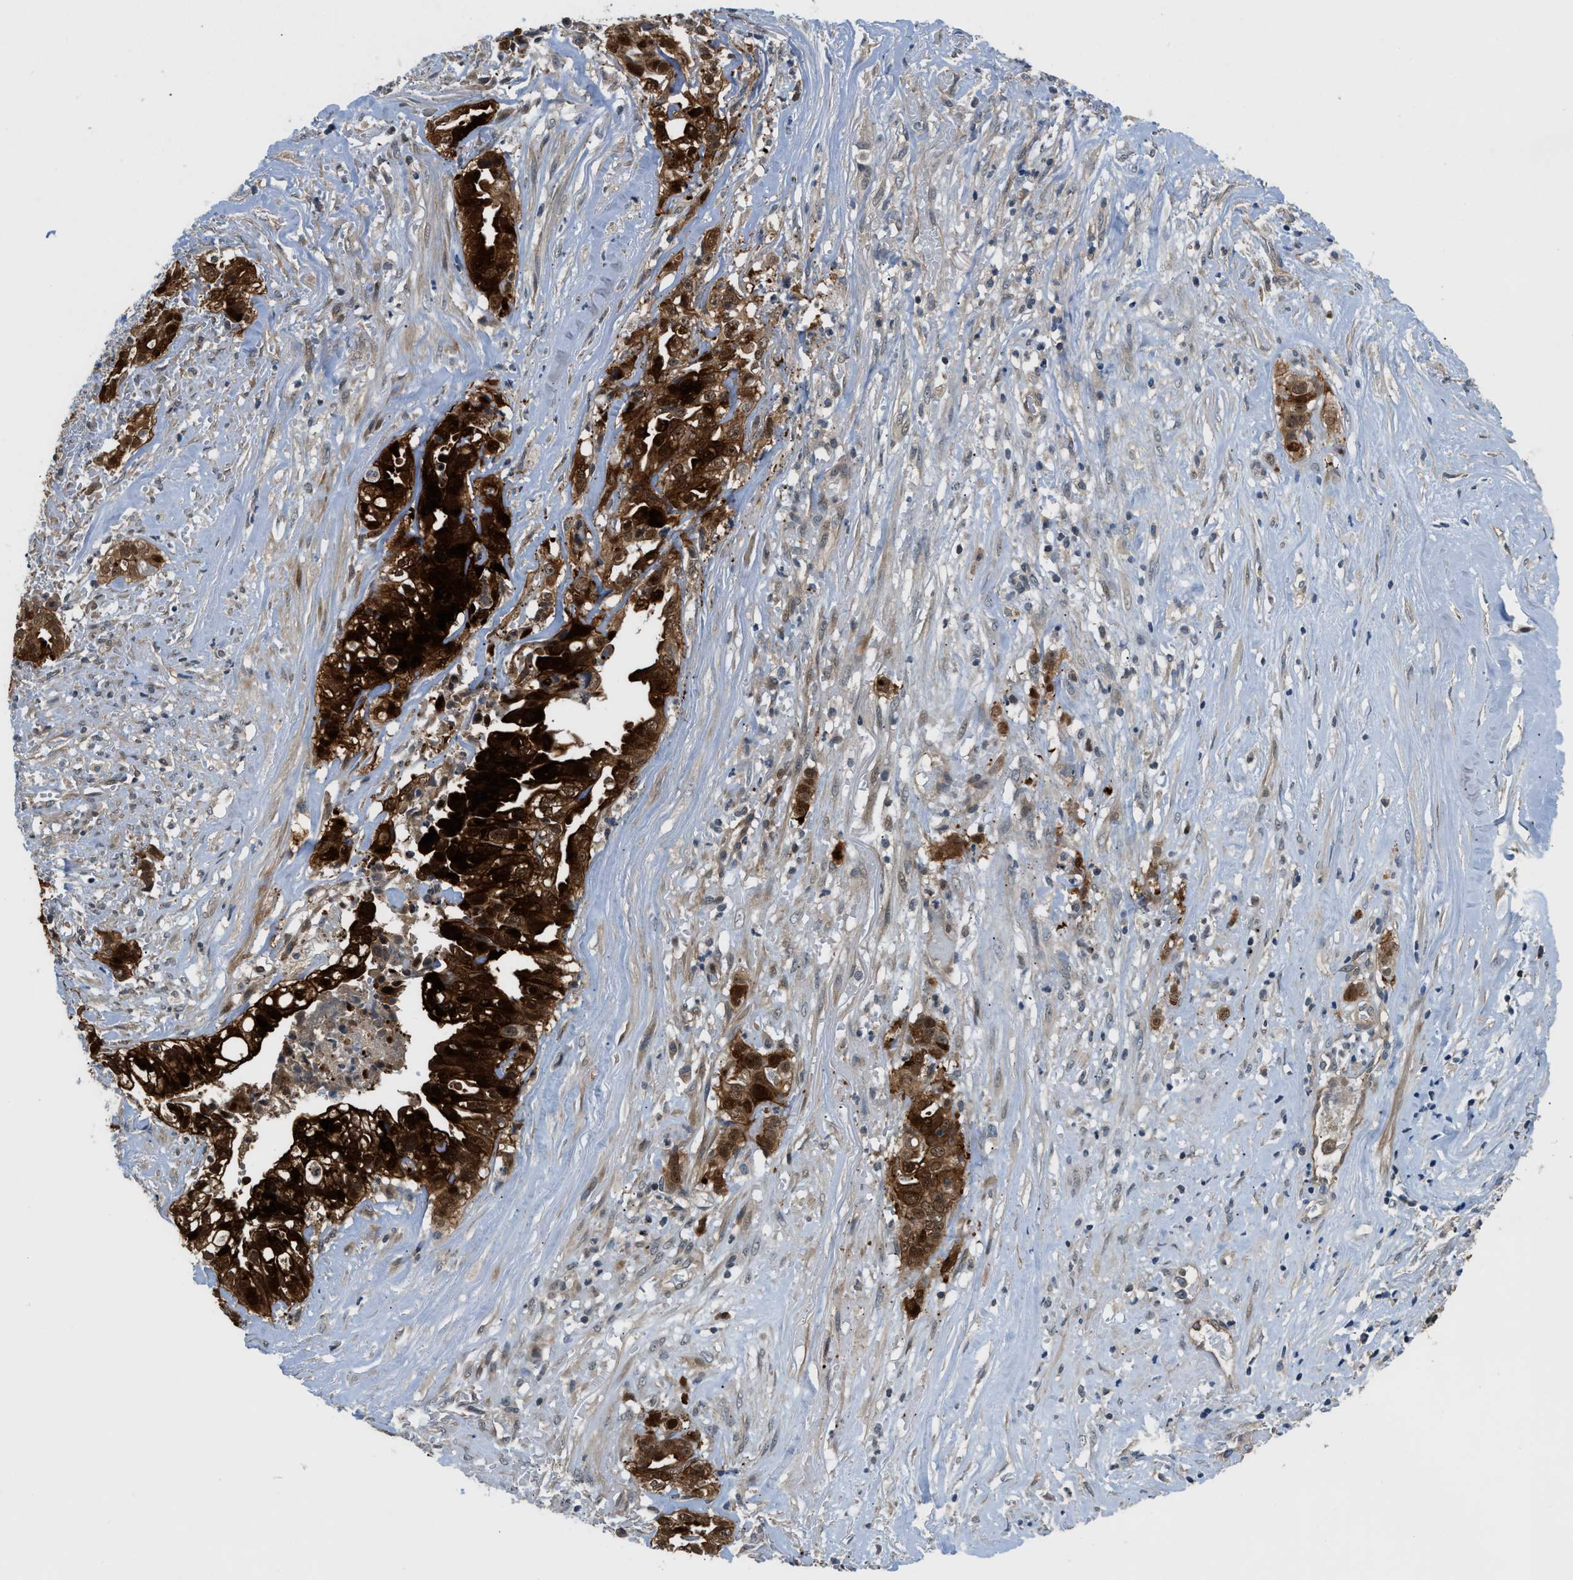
{"staining": {"intensity": "strong", "quantity": ">75%", "location": "cytoplasmic/membranous,nuclear"}, "tissue": "liver cancer", "cell_type": "Tumor cells", "image_type": "cancer", "snomed": [{"axis": "morphology", "description": "Cholangiocarcinoma"}, {"axis": "topography", "description": "Liver"}], "caption": "Human liver cancer (cholangiocarcinoma) stained with a protein marker displays strong staining in tumor cells.", "gene": "TRAK2", "patient": {"sex": "female", "age": 70}}